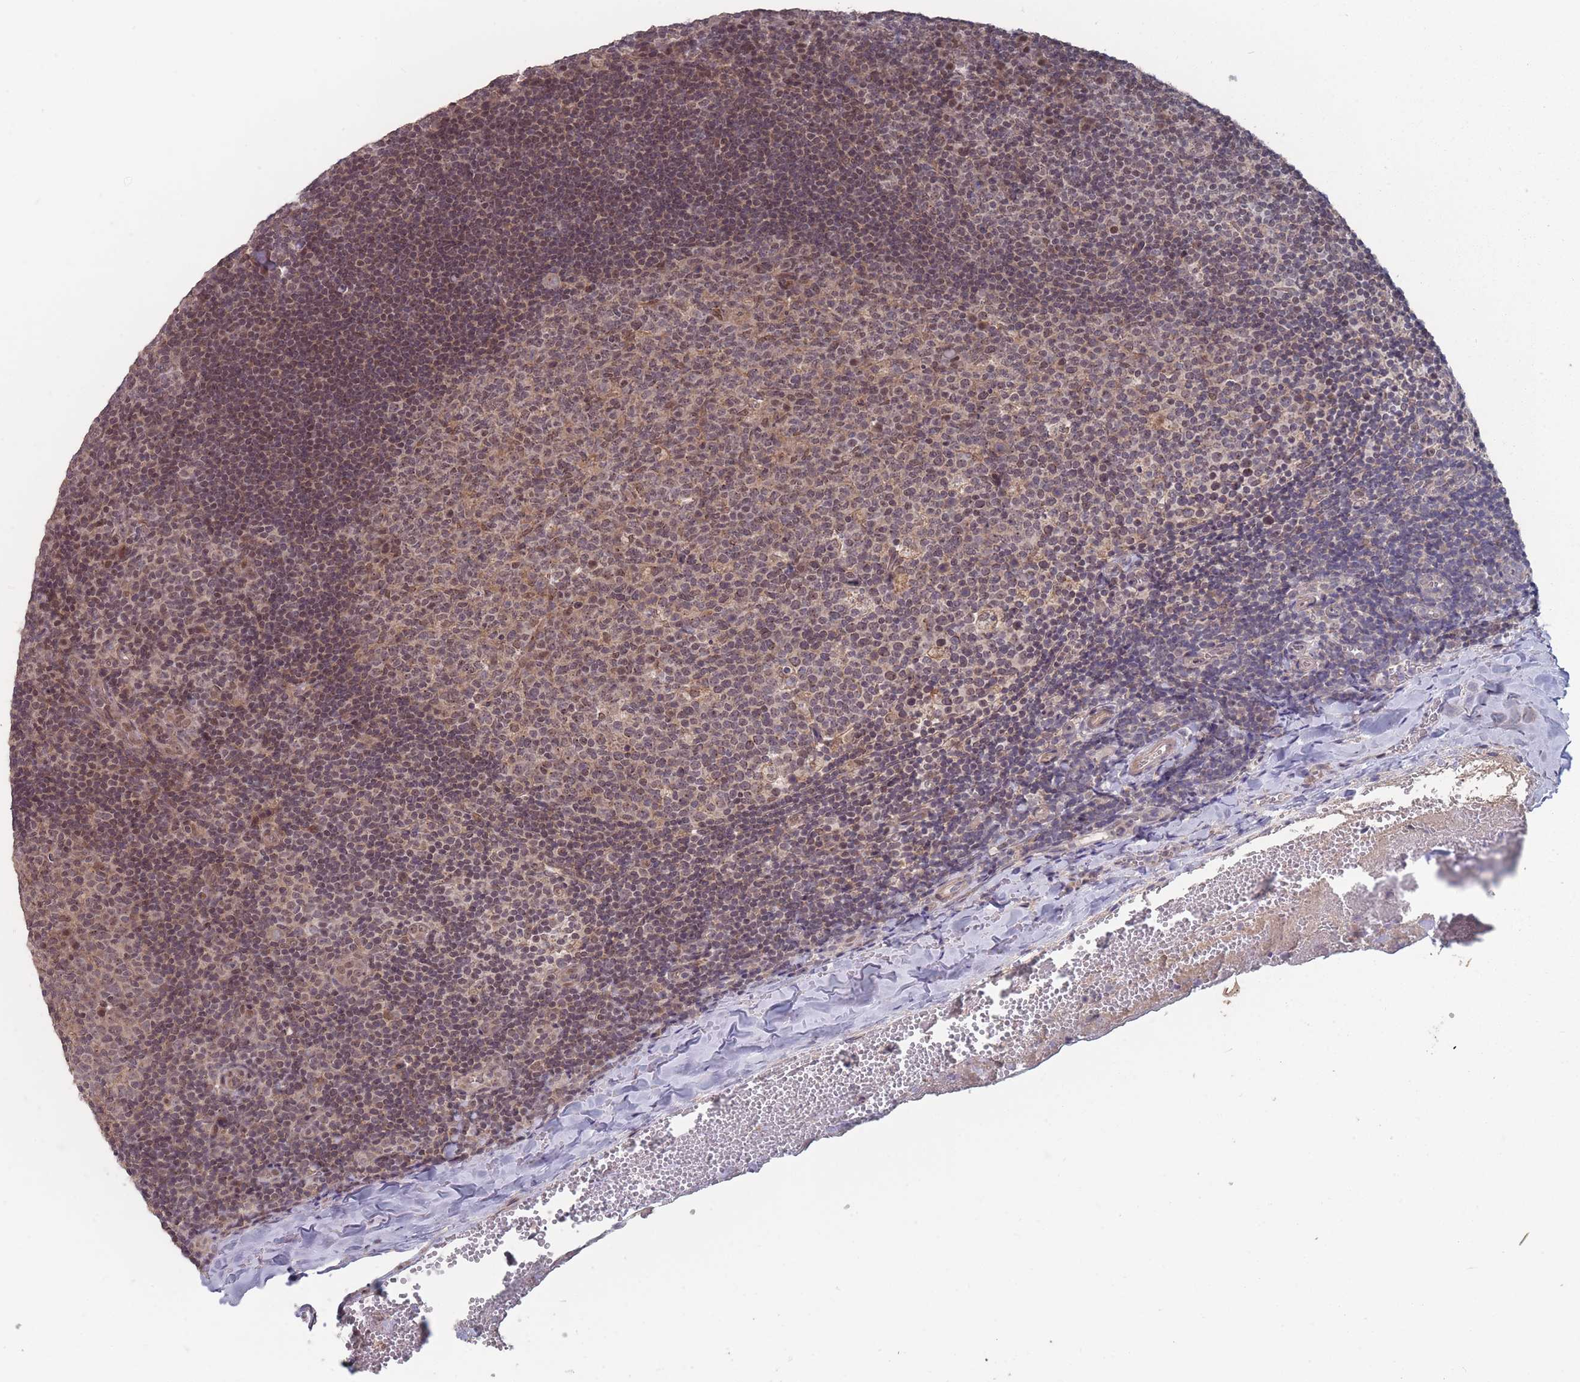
{"staining": {"intensity": "moderate", "quantity": "25%-75%", "location": "nuclear"}, "tissue": "tonsil", "cell_type": "Germinal center cells", "image_type": "normal", "snomed": [{"axis": "morphology", "description": "Normal tissue, NOS"}, {"axis": "topography", "description": "Tonsil"}], "caption": "Protein expression analysis of unremarkable human tonsil reveals moderate nuclear staining in about 25%-75% of germinal center cells.", "gene": "CNTRL", "patient": {"sex": "male", "age": 17}}